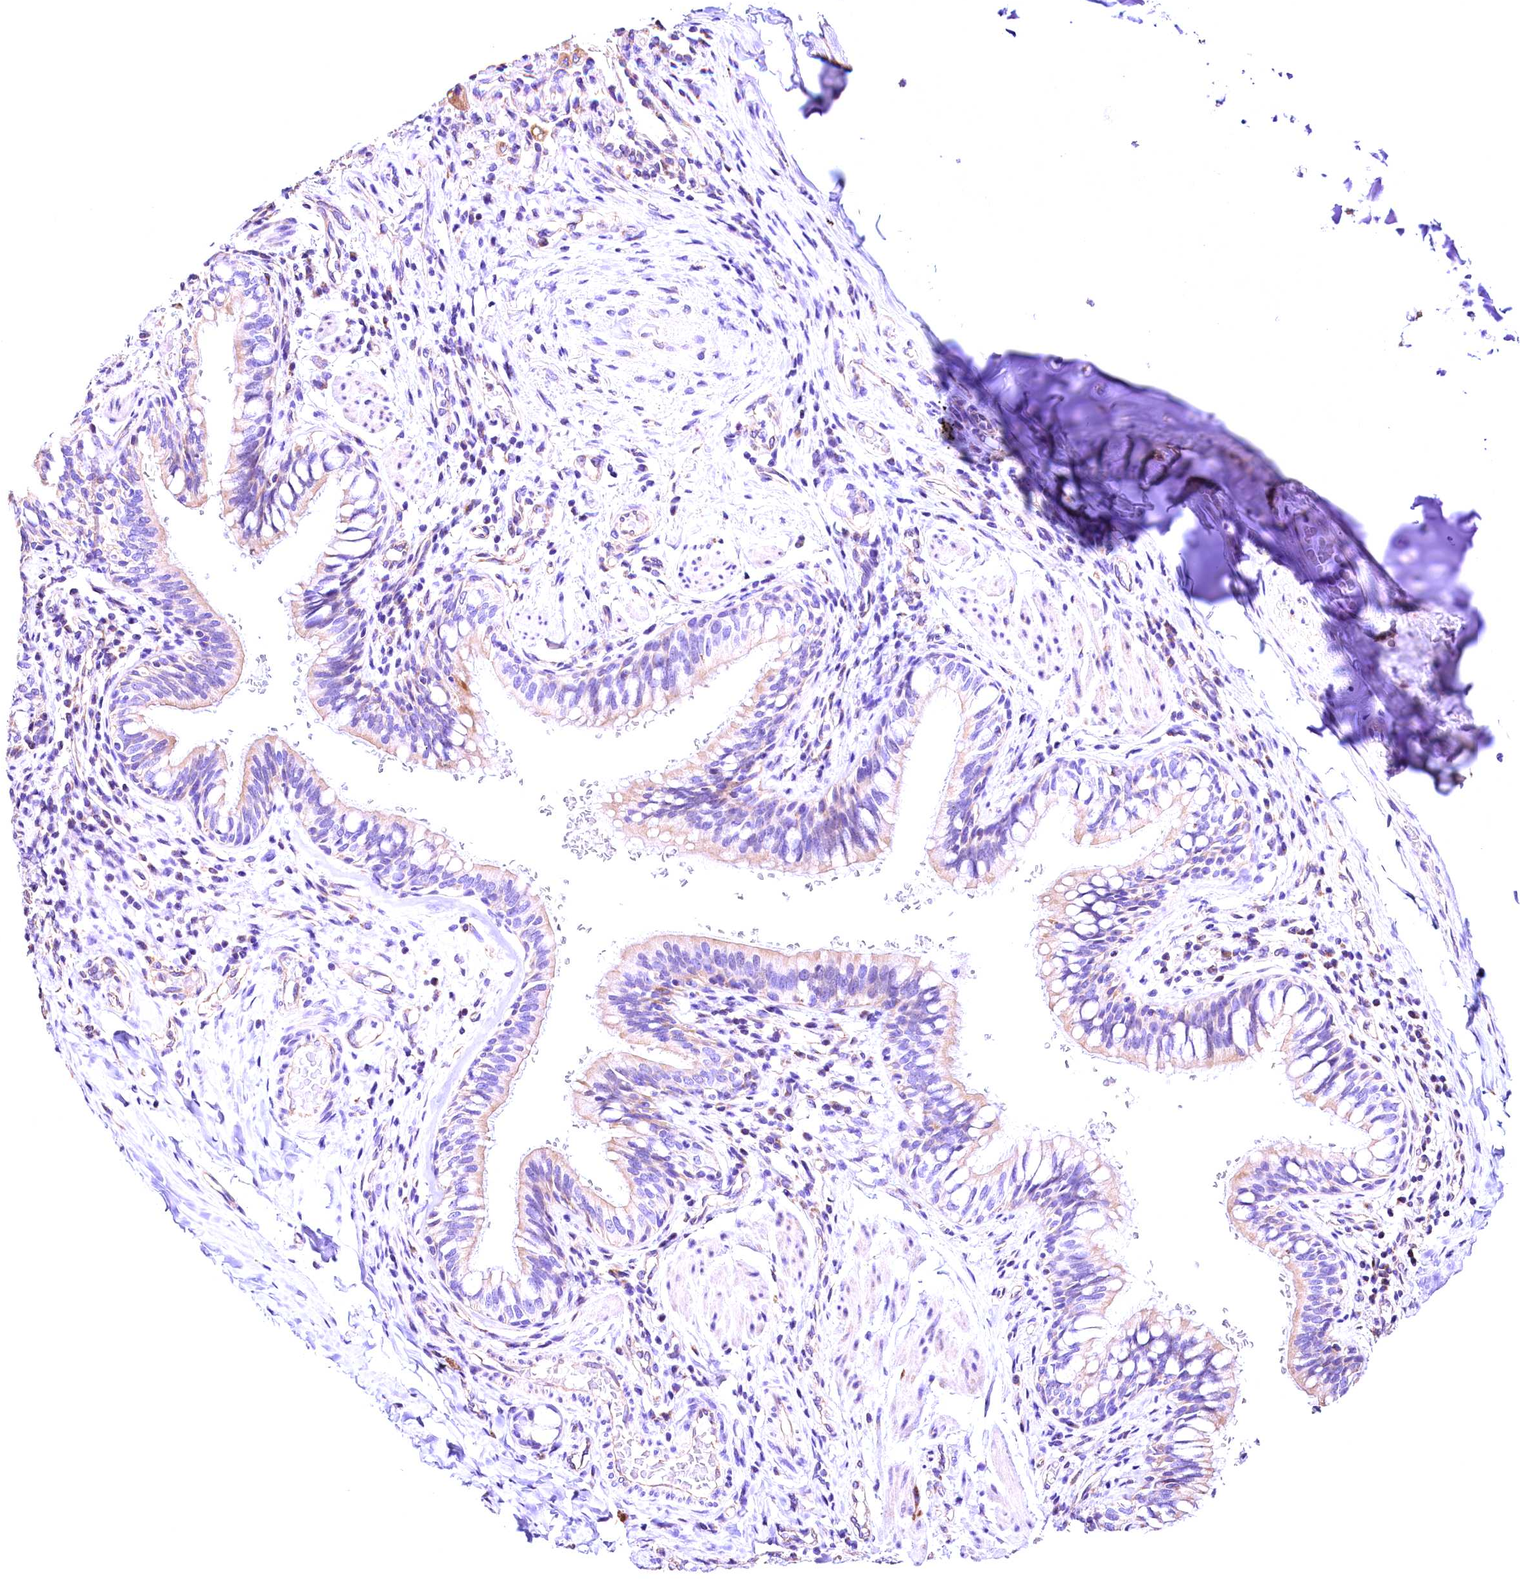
{"staining": {"intensity": "moderate", "quantity": "<25%", "location": "cytoplasmic/membranous"}, "tissue": "bronchus", "cell_type": "Respiratory epithelial cells", "image_type": "normal", "snomed": [{"axis": "morphology", "description": "Normal tissue, NOS"}, {"axis": "topography", "description": "Cartilage tissue"}, {"axis": "topography", "description": "Bronchus"}], "caption": "A brown stain shows moderate cytoplasmic/membranous expression of a protein in respiratory epithelial cells of benign human bronchus.", "gene": "ACAA2", "patient": {"sex": "female", "age": 36}}